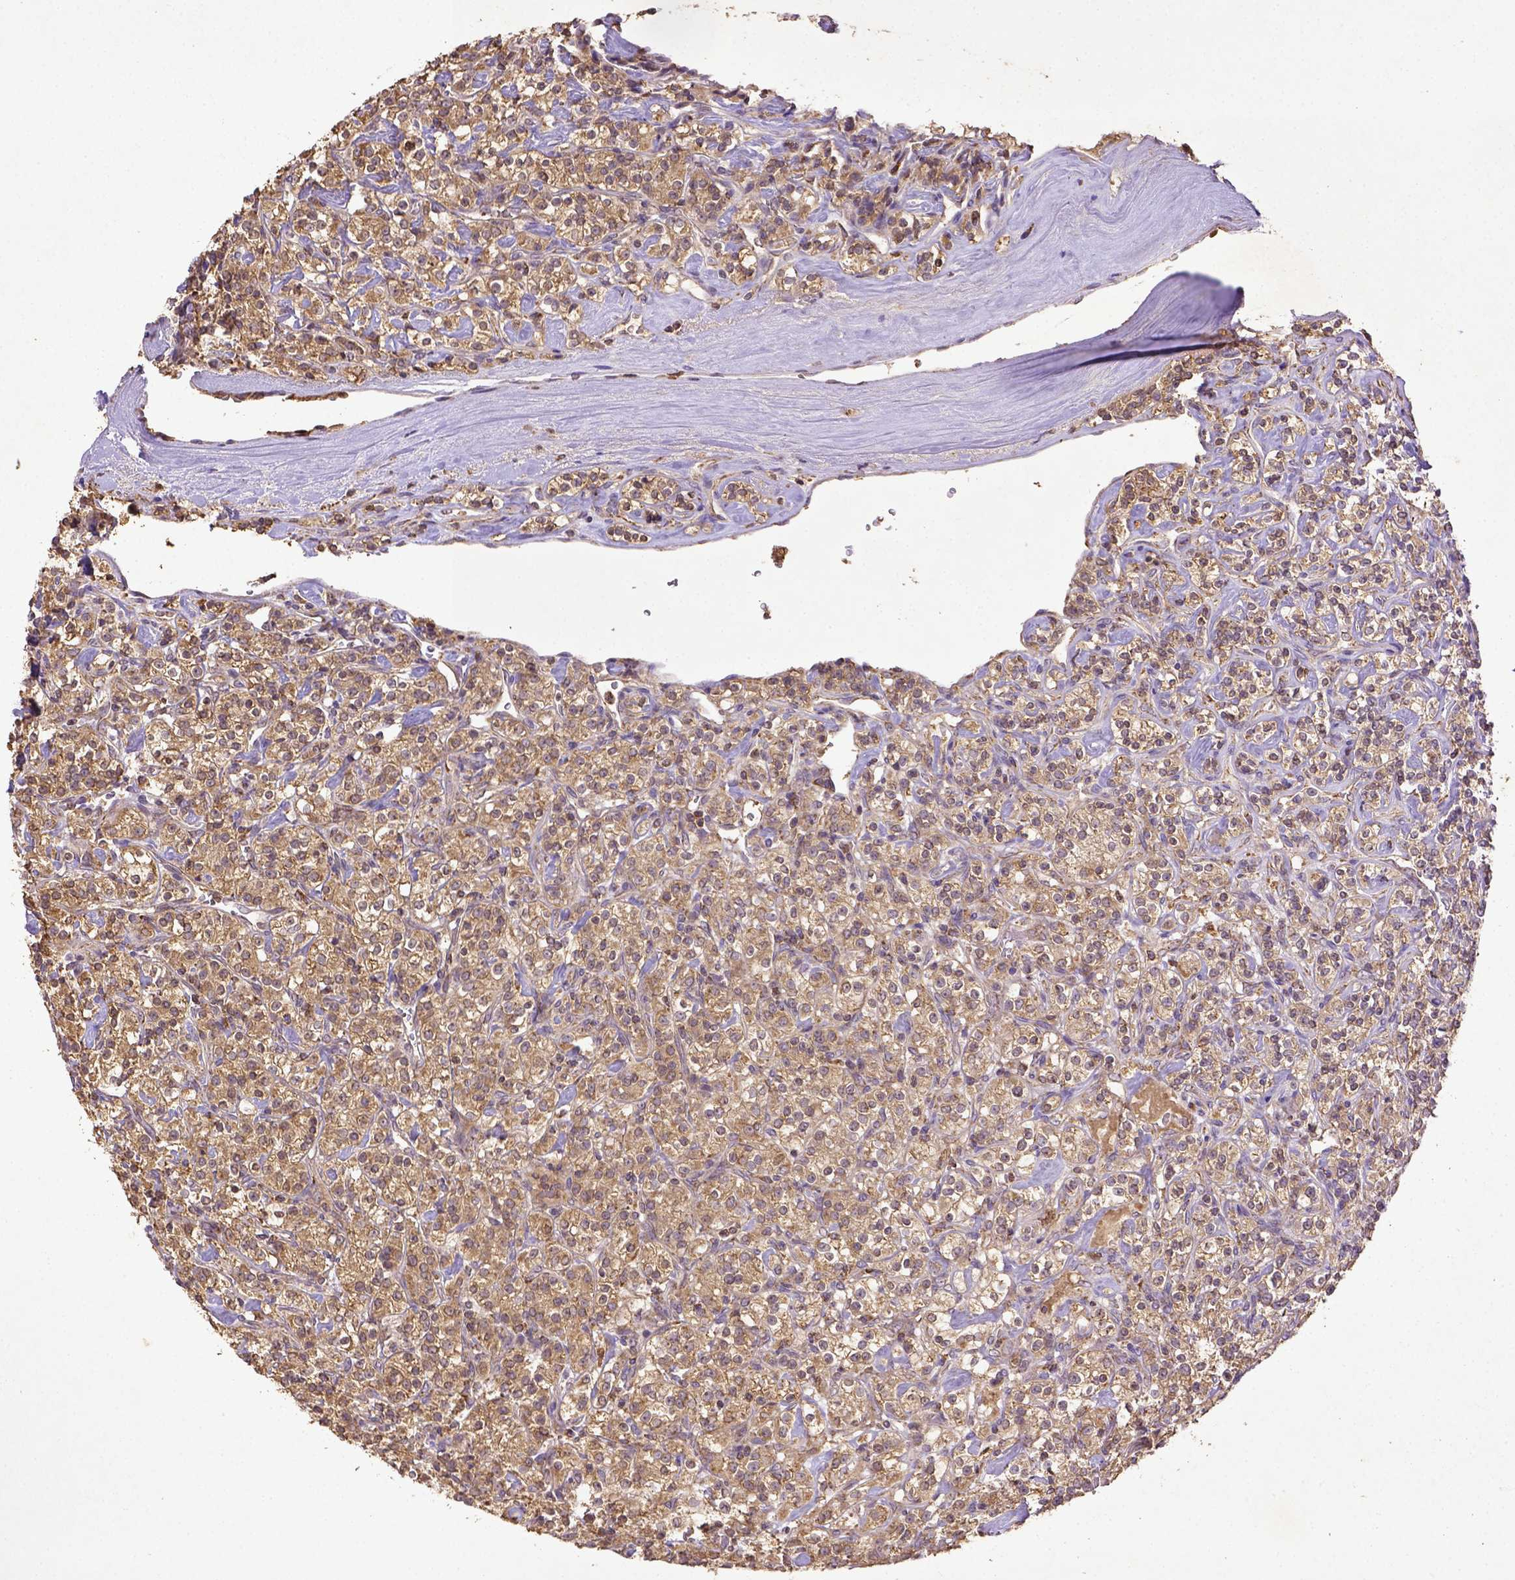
{"staining": {"intensity": "weak", "quantity": ">75%", "location": "cytoplasmic/membranous"}, "tissue": "renal cancer", "cell_type": "Tumor cells", "image_type": "cancer", "snomed": [{"axis": "morphology", "description": "Adenocarcinoma, NOS"}, {"axis": "topography", "description": "Kidney"}], "caption": "Renal cancer (adenocarcinoma) stained with immunohistochemistry (IHC) shows weak cytoplasmic/membranous staining in approximately >75% of tumor cells. Using DAB (brown) and hematoxylin (blue) stains, captured at high magnification using brightfield microscopy.", "gene": "MT-CO1", "patient": {"sex": "male", "age": 77}}